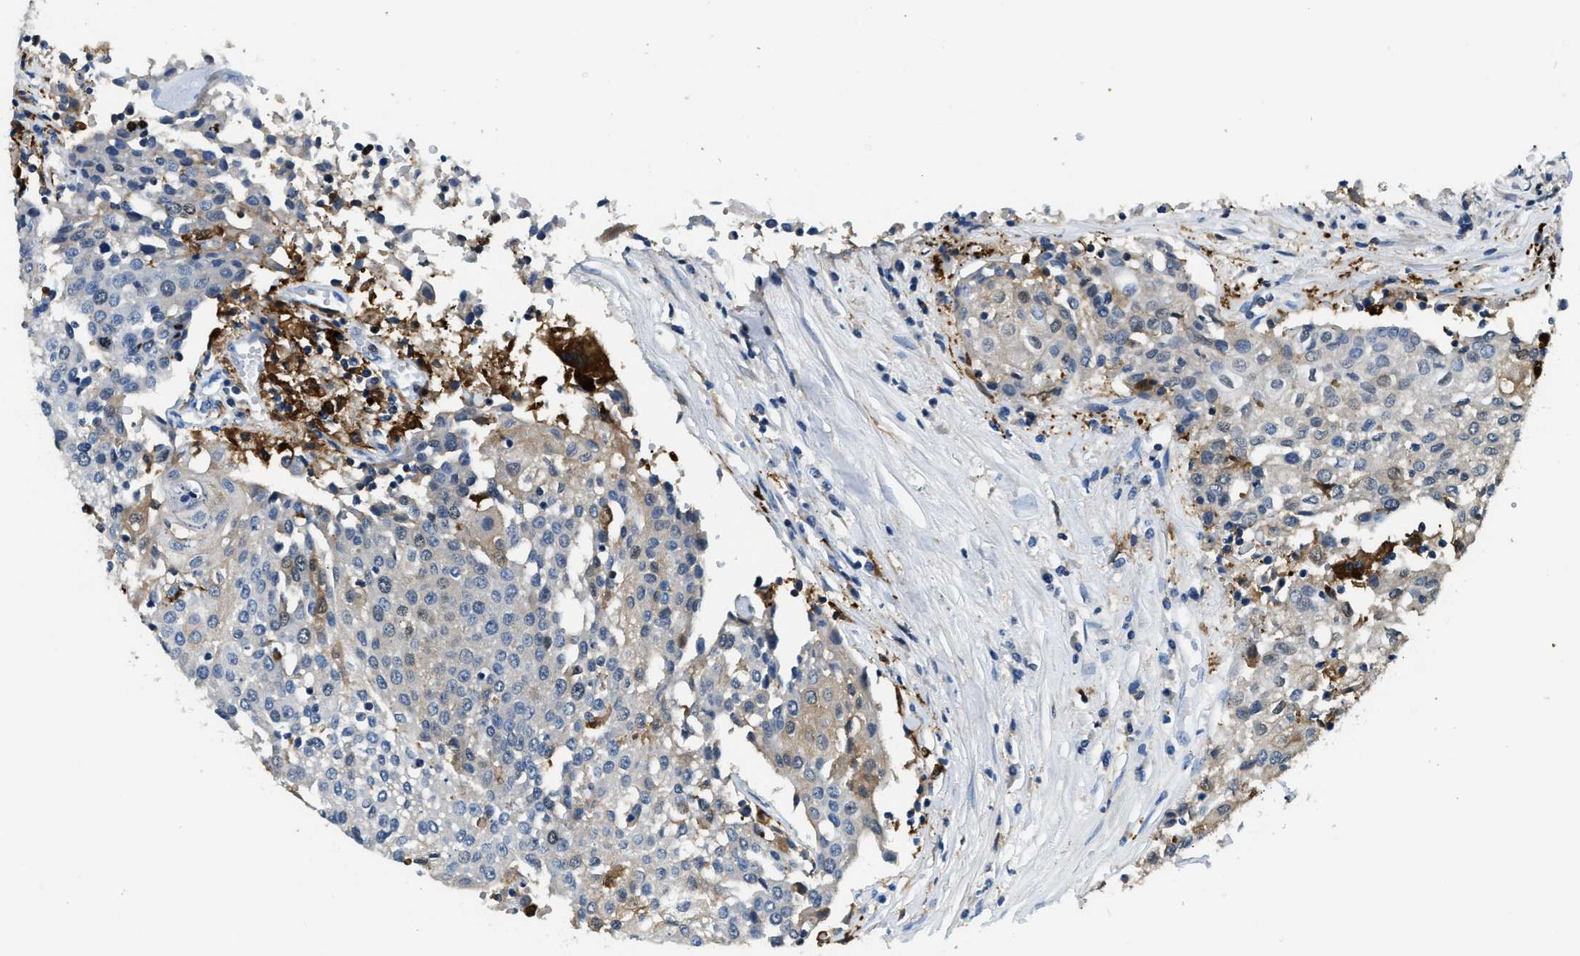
{"staining": {"intensity": "negative", "quantity": "none", "location": "none"}, "tissue": "urothelial cancer", "cell_type": "Tumor cells", "image_type": "cancer", "snomed": [{"axis": "morphology", "description": "Urothelial carcinoma, High grade"}, {"axis": "topography", "description": "Urinary bladder"}], "caption": "Immunohistochemistry (IHC) micrograph of urothelial carcinoma (high-grade) stained for a protein (brown), which displays no positivity in tumor cells.", "gene": "CAPG", "patient": {"sex": "female", "age": 85}}